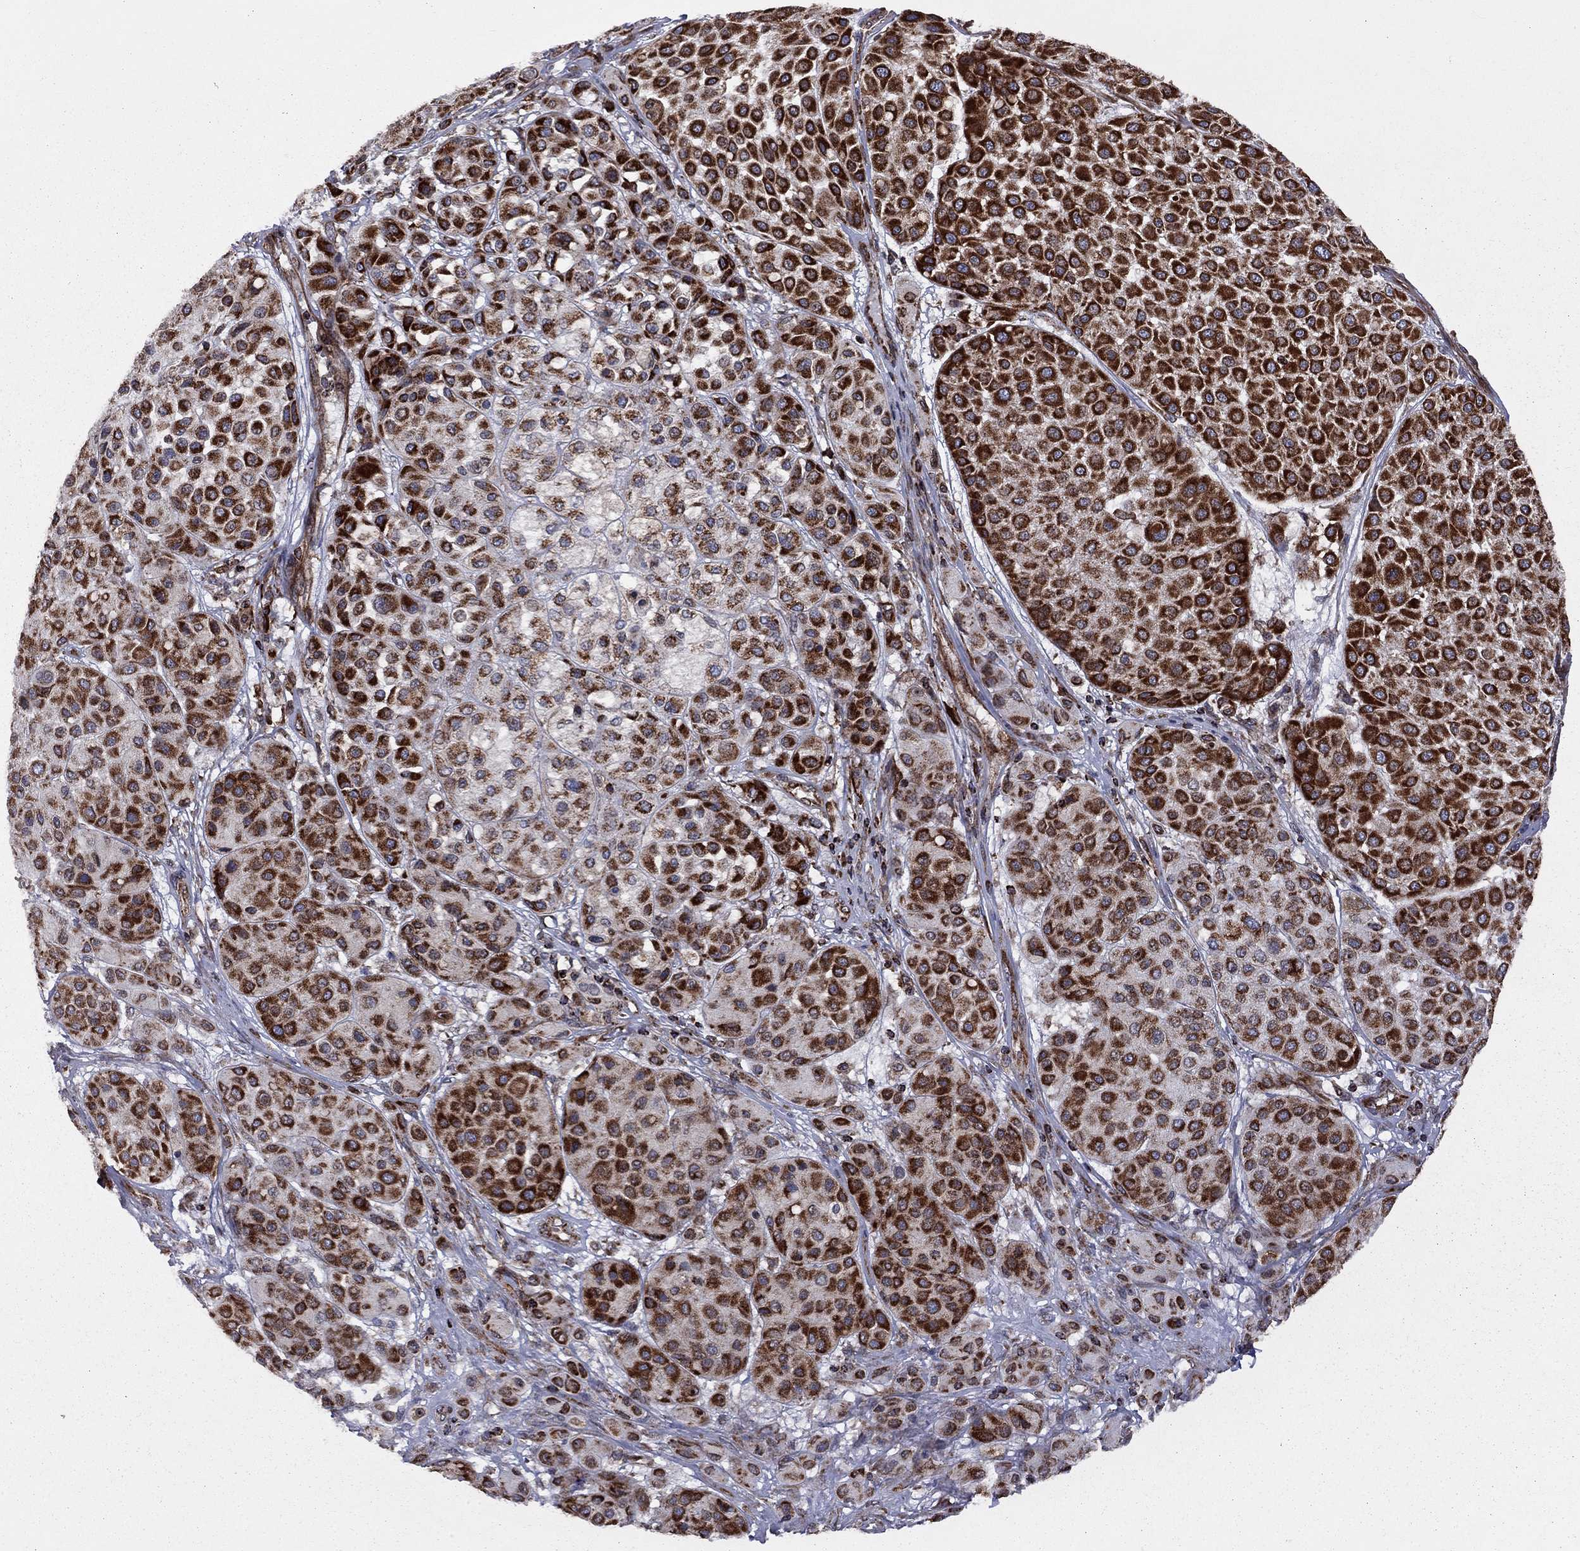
{"staining": {"intensity": "strong", "quantity": "25%-75%", "location": "cytoplasmic/membranous"}, "tissue": "melanoma", "cell_type": "Tumor cells", "image_type": "cancer", "snomed": [{"axis": "morphology", "description": "Malignant melanoma, Metastatic site"}, {"axis": "topography", "description": "Smooth muscle"}], "caption": "Human melanoma stained for a protein (brown) demonstrates strong cytoplasmic/membranous positive positivity in about 25%-75% of tumor cells.", "gene": "CLPTM1", "patient": {"sex": "male", "age": 41}}